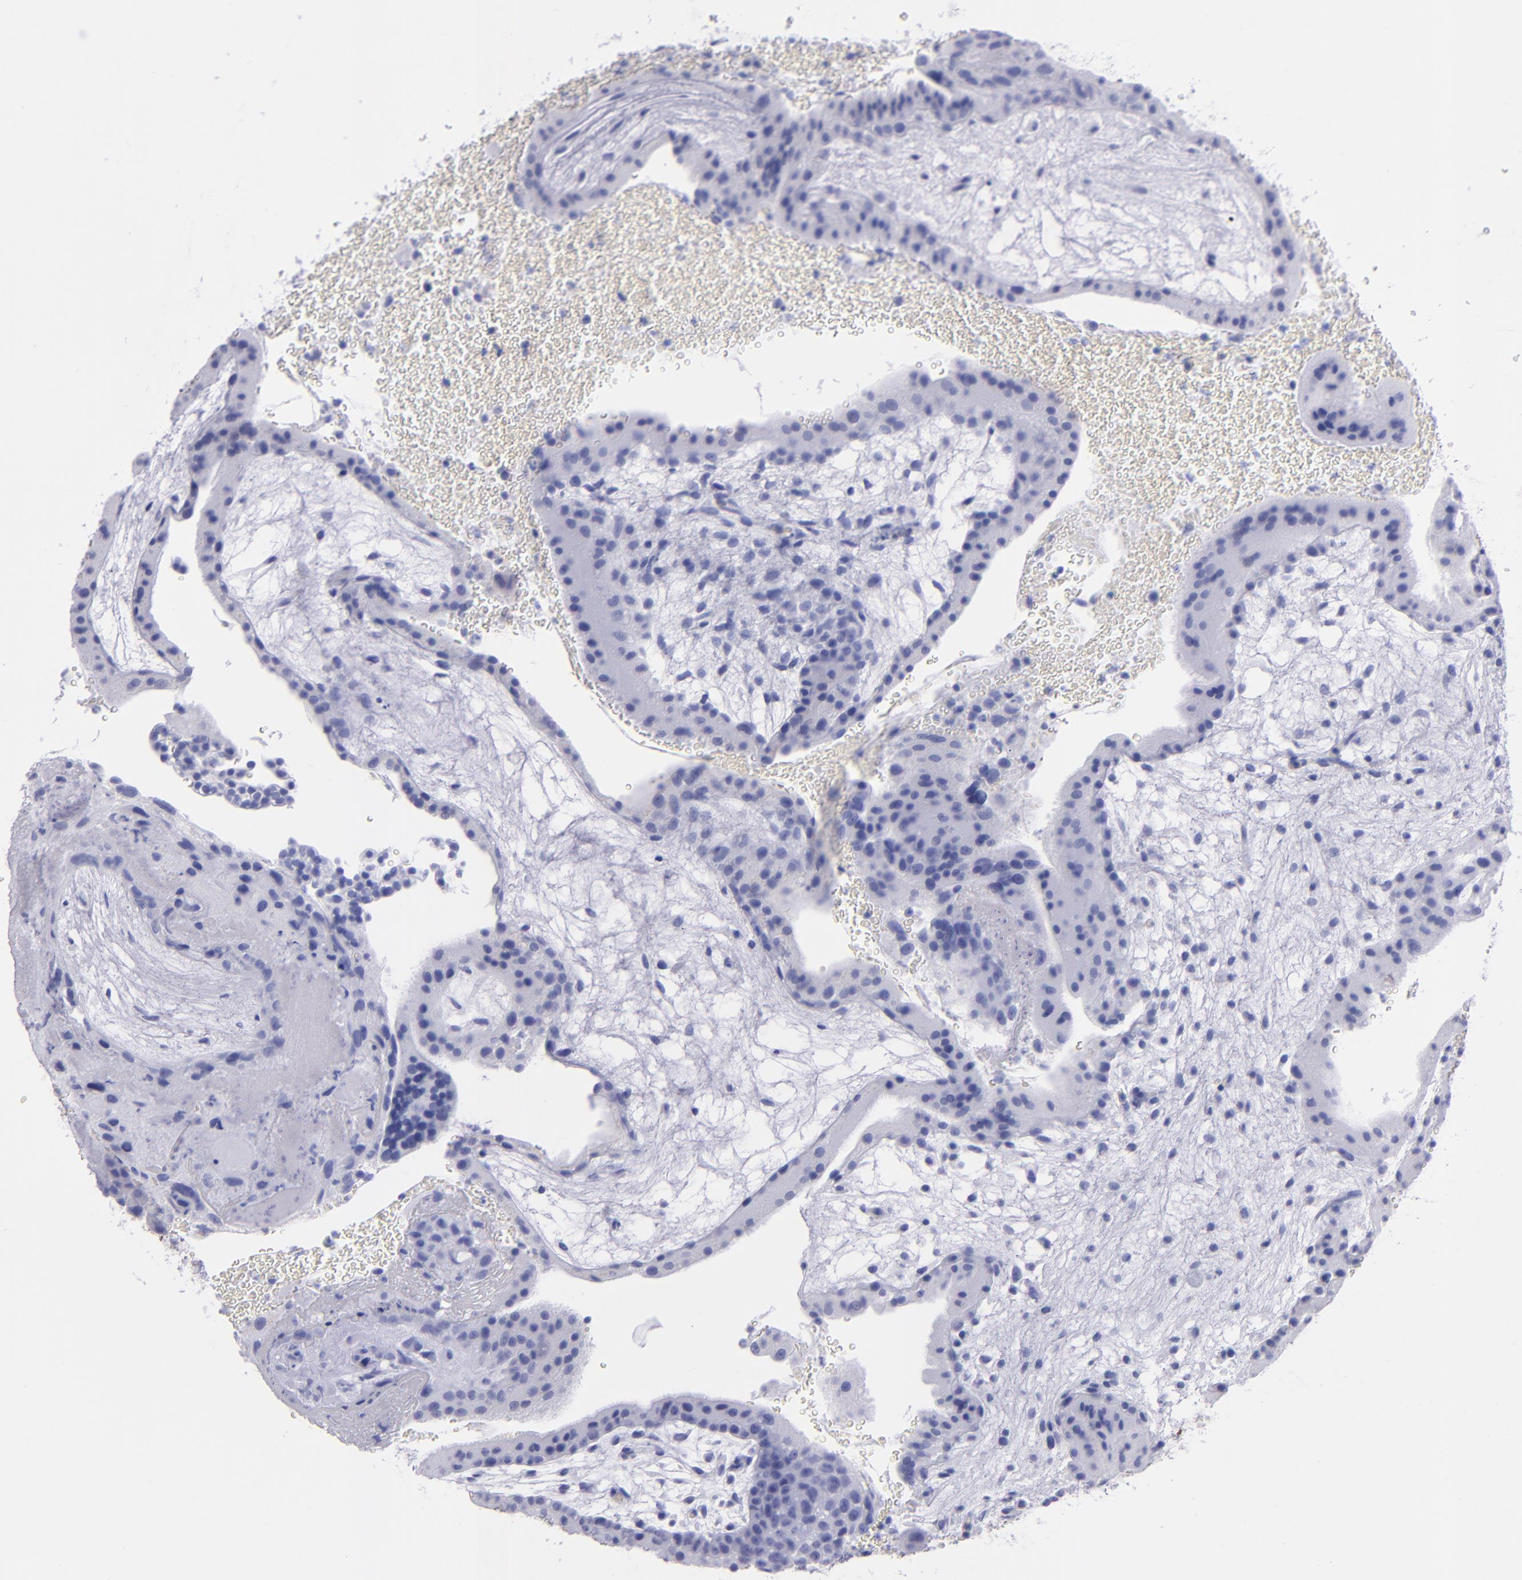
{"staining": {"intensity": "negative", "quantity": "none", "location": "none"}, "tissue": "placenta", "cell_type": "Decidual cells", "image_type": "normal", "snomed": [{"axis": "morphology", "description": "Normal tissue, NOS"}, {"axis": "topography", "description": "Placenta"}], "caption": "Micrograph shows no significant protein positivity in decidual cells of benign placenta. The staining was performed using DAB (3,3'-diaminobenzidine) to visualize the protein expression in brown, while the nuclei were stained in blue with hematoxylin (Magnification: 20x).", "gene": "CD38", "patient": {"sex": "female", "age": 19}}